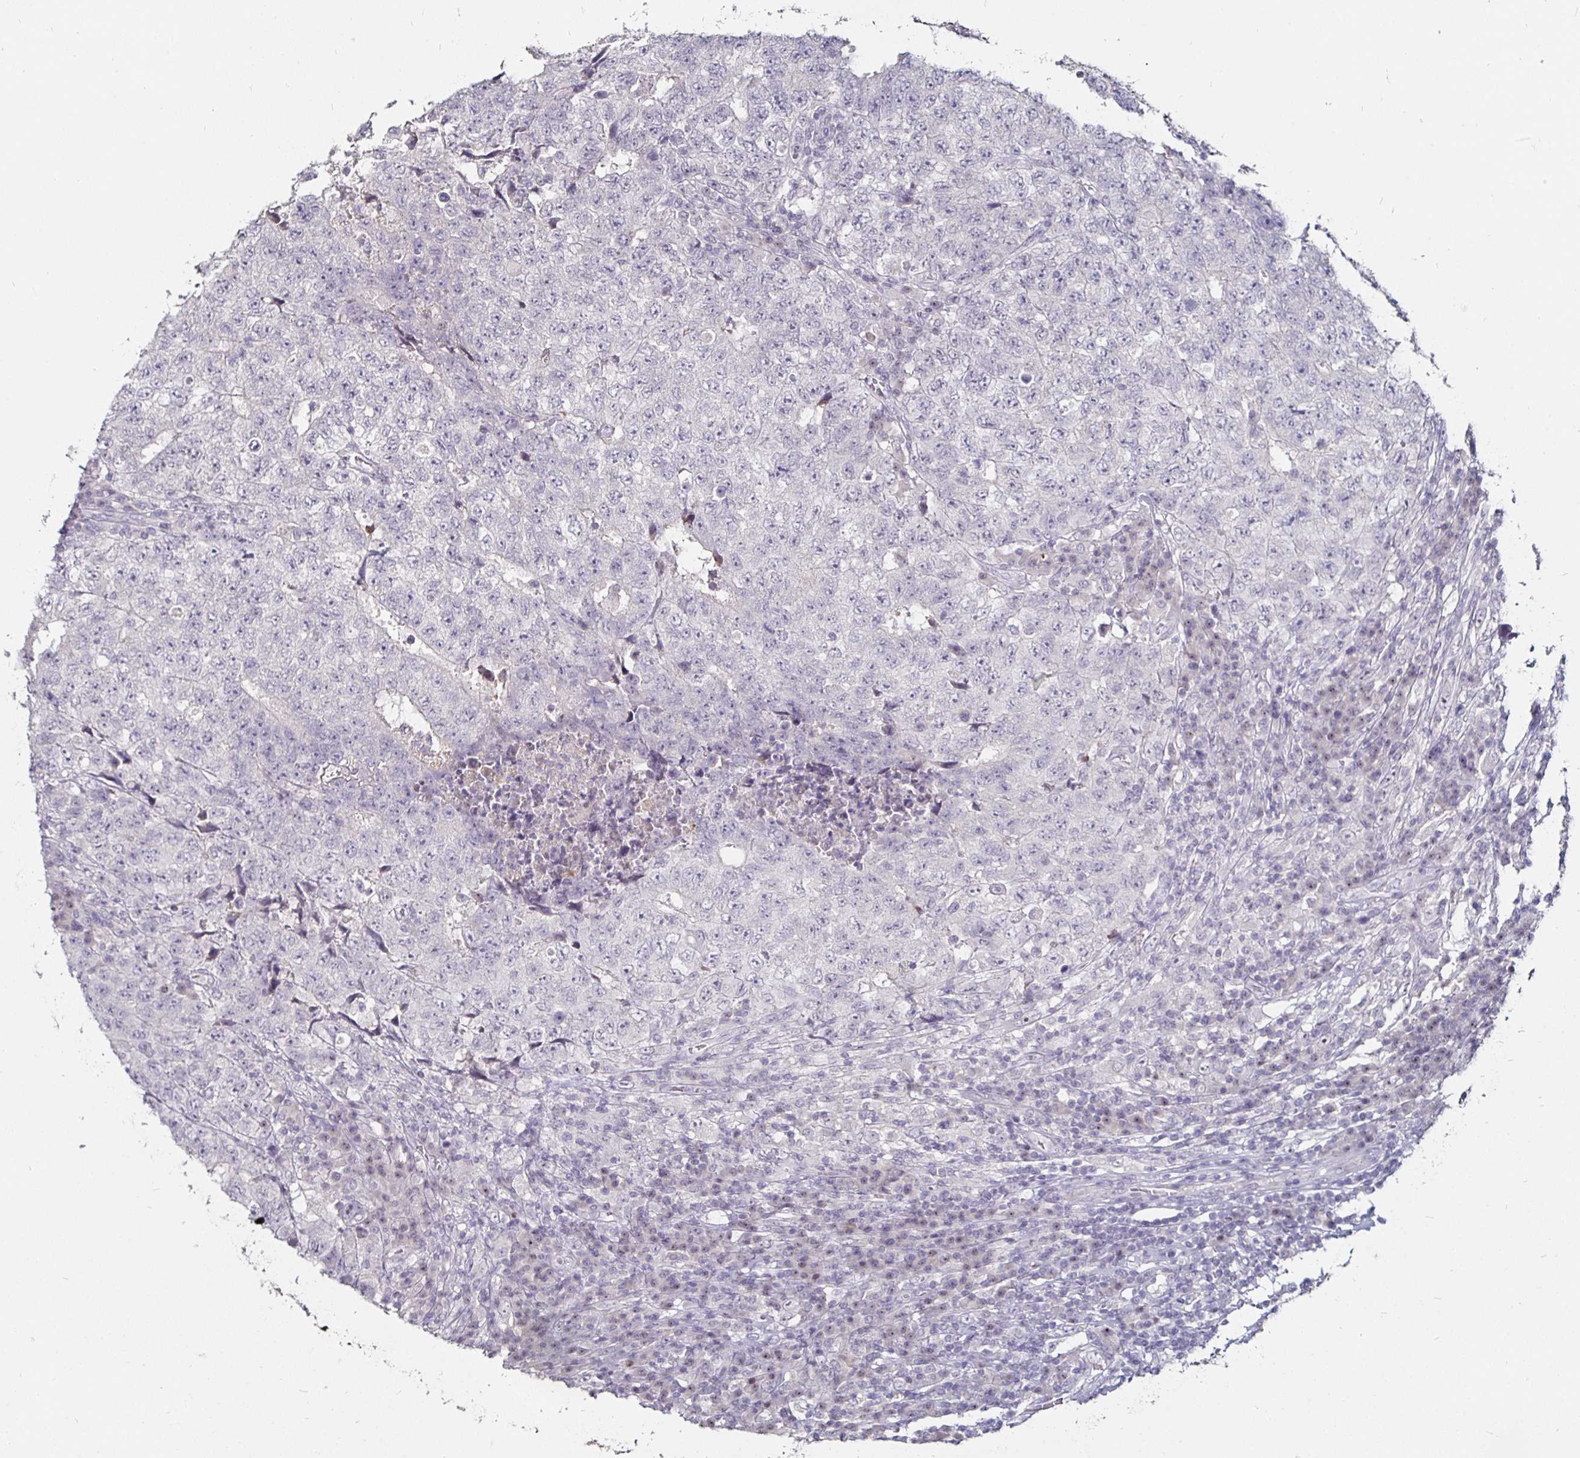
{"staining": {"intensity": "negative", "quantity": "none", "location": "none"}, "tissue": "testis cancer", "cell_type": "Tumor cells", "image_type": "cancer", "snomed": [{"axis": "morphology", "description": "Necrosis, NOS"}, {"axis": "morphology", "description": "Carcinoma, Embryonal, NOS"}, {"axis": "topography", "description": "Testis"}], "caption": "An image of human testis cancer is negative for staining in tumor cells.", "gene": "FAIM2", "patient": {"sex": "male", "age": 19}}